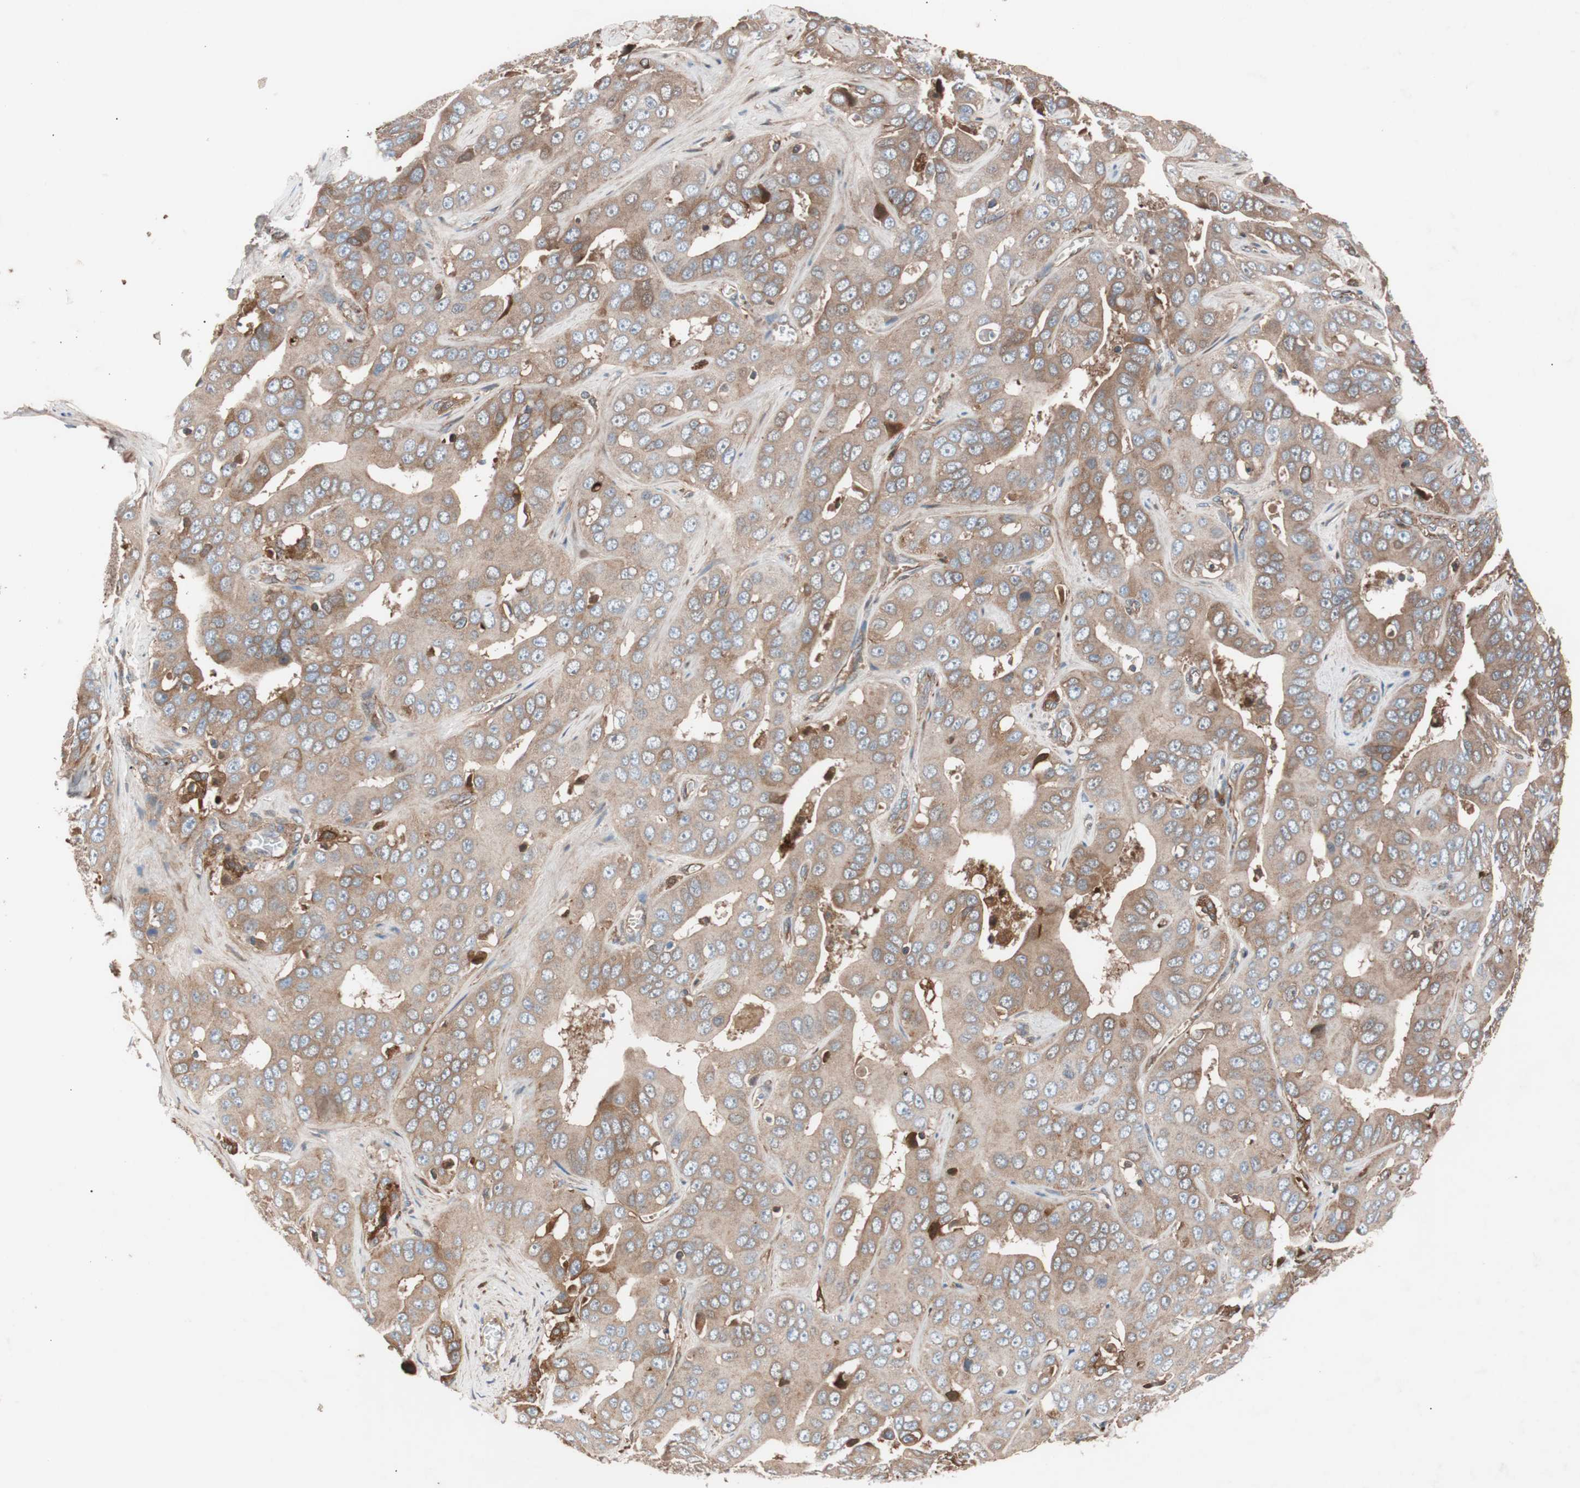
{"staining": {"intensity": "weak", "quantity": "25%-75%", "location": "cytoplasmic/membranous"}, "tissue": "liver cancer", "cell_type": "Tumor cells", "image_type": "cancer", "snomed": [{"axis": "morphology", "description": "Cholangiocarcinoma"}, {"axis": "topography", "description": "Liver"}], "caption": "Human liver cancer (cholangiocarcinoma) stained with a protein marker shows weak staining in tumor cells.", "gene": "SPINT1", "patient": {"sex": "female", "age": 52}}